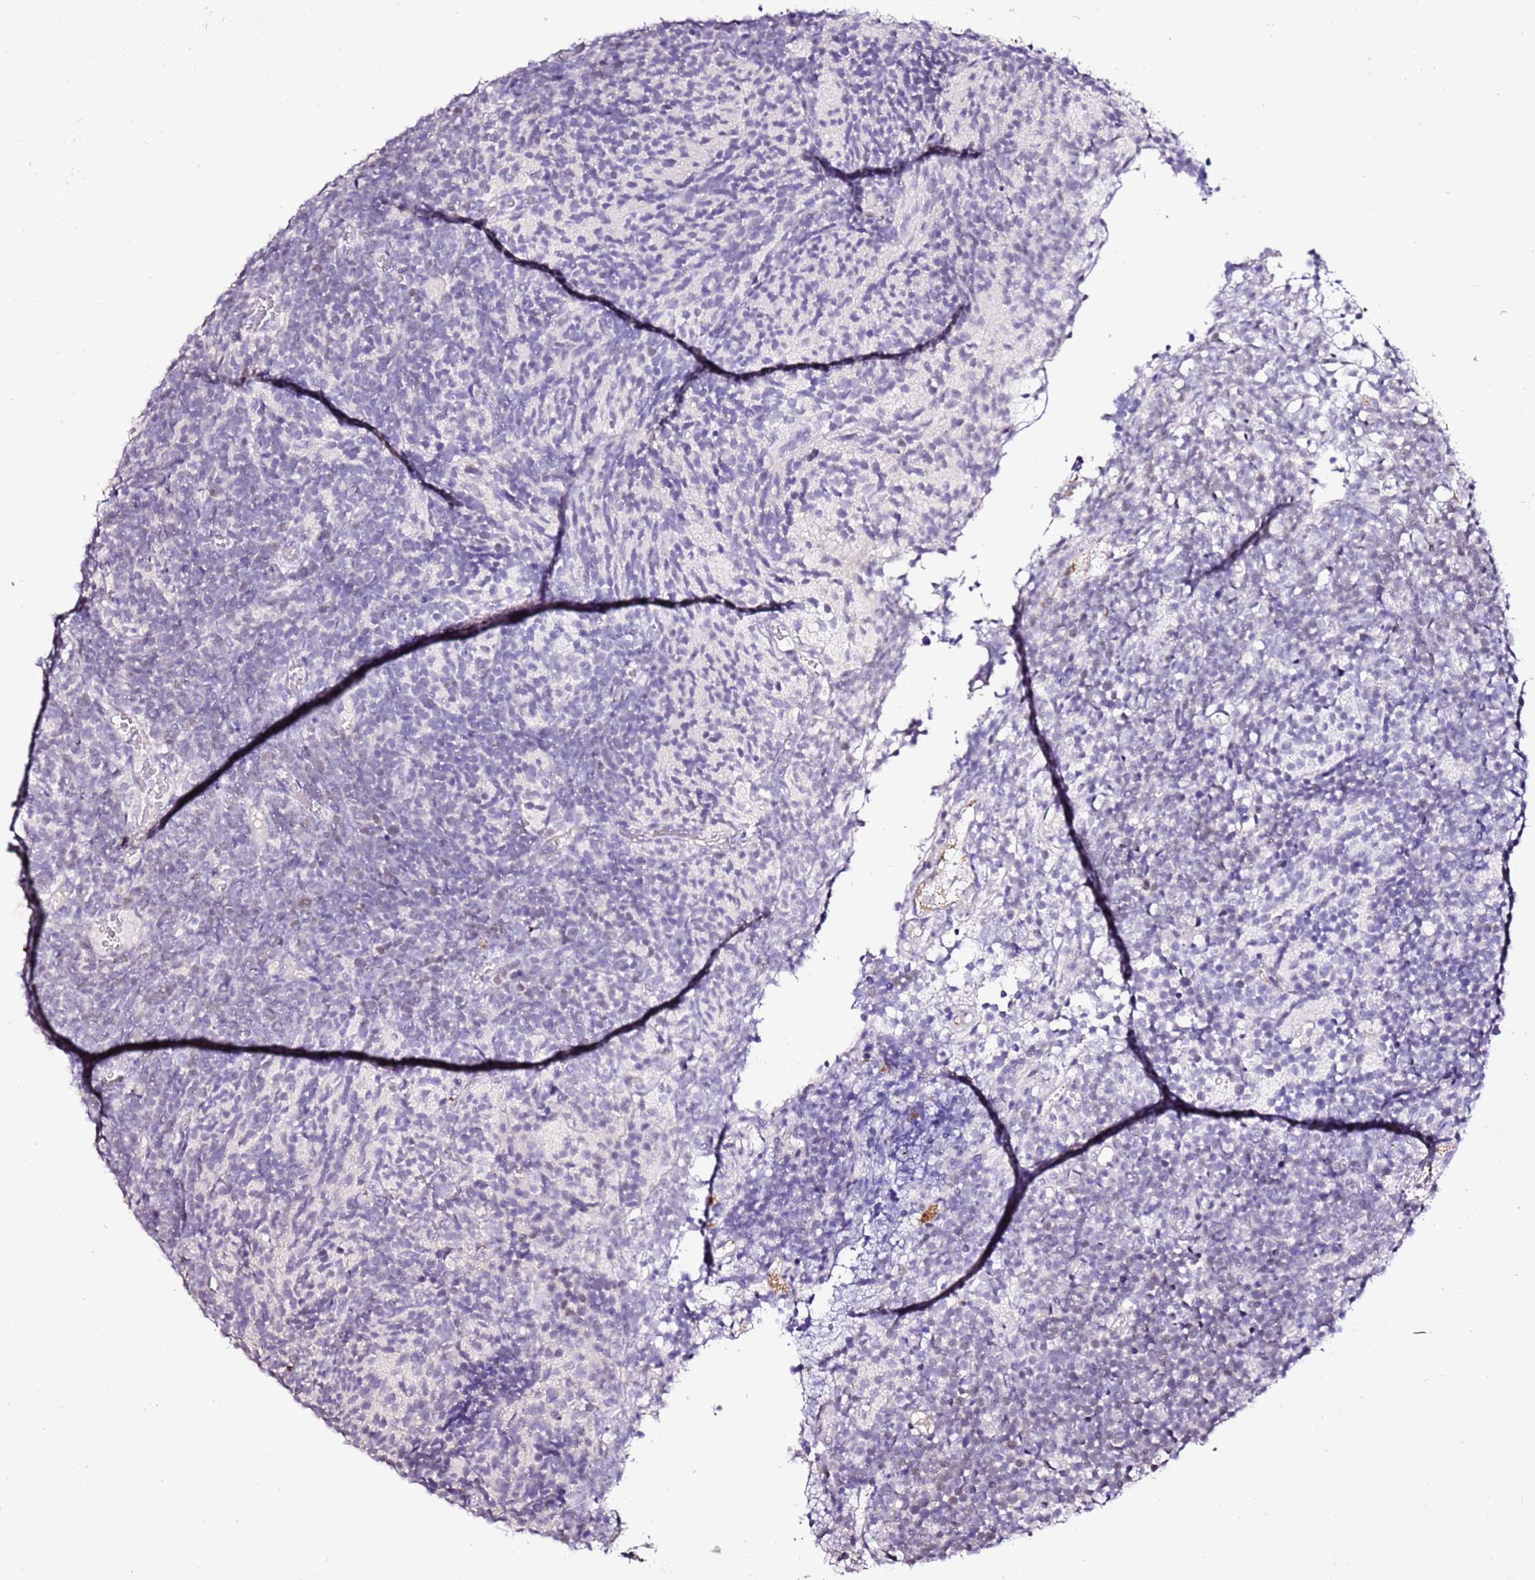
{"staining": {"intensity": "negative", "quantity": "none", "location": "none"}, "tissue": "glioma", "cell_type": "Tumor cells", "image_type": "cancer", "snomed": [{"axis": "morphology", "description": "Glioma, malignant, Low grade"}, {"axis": "topography", "description": "Brain"}], "caption": "DAB immunohistochemical staining of malignant low-grade glioma displays no significant staining in tumor cells. (Immunohistochemistry (ihc), brightfield microscopy, high magnification).", "gene": "ART5", "patient": {"sex": "female", "age": 1}}